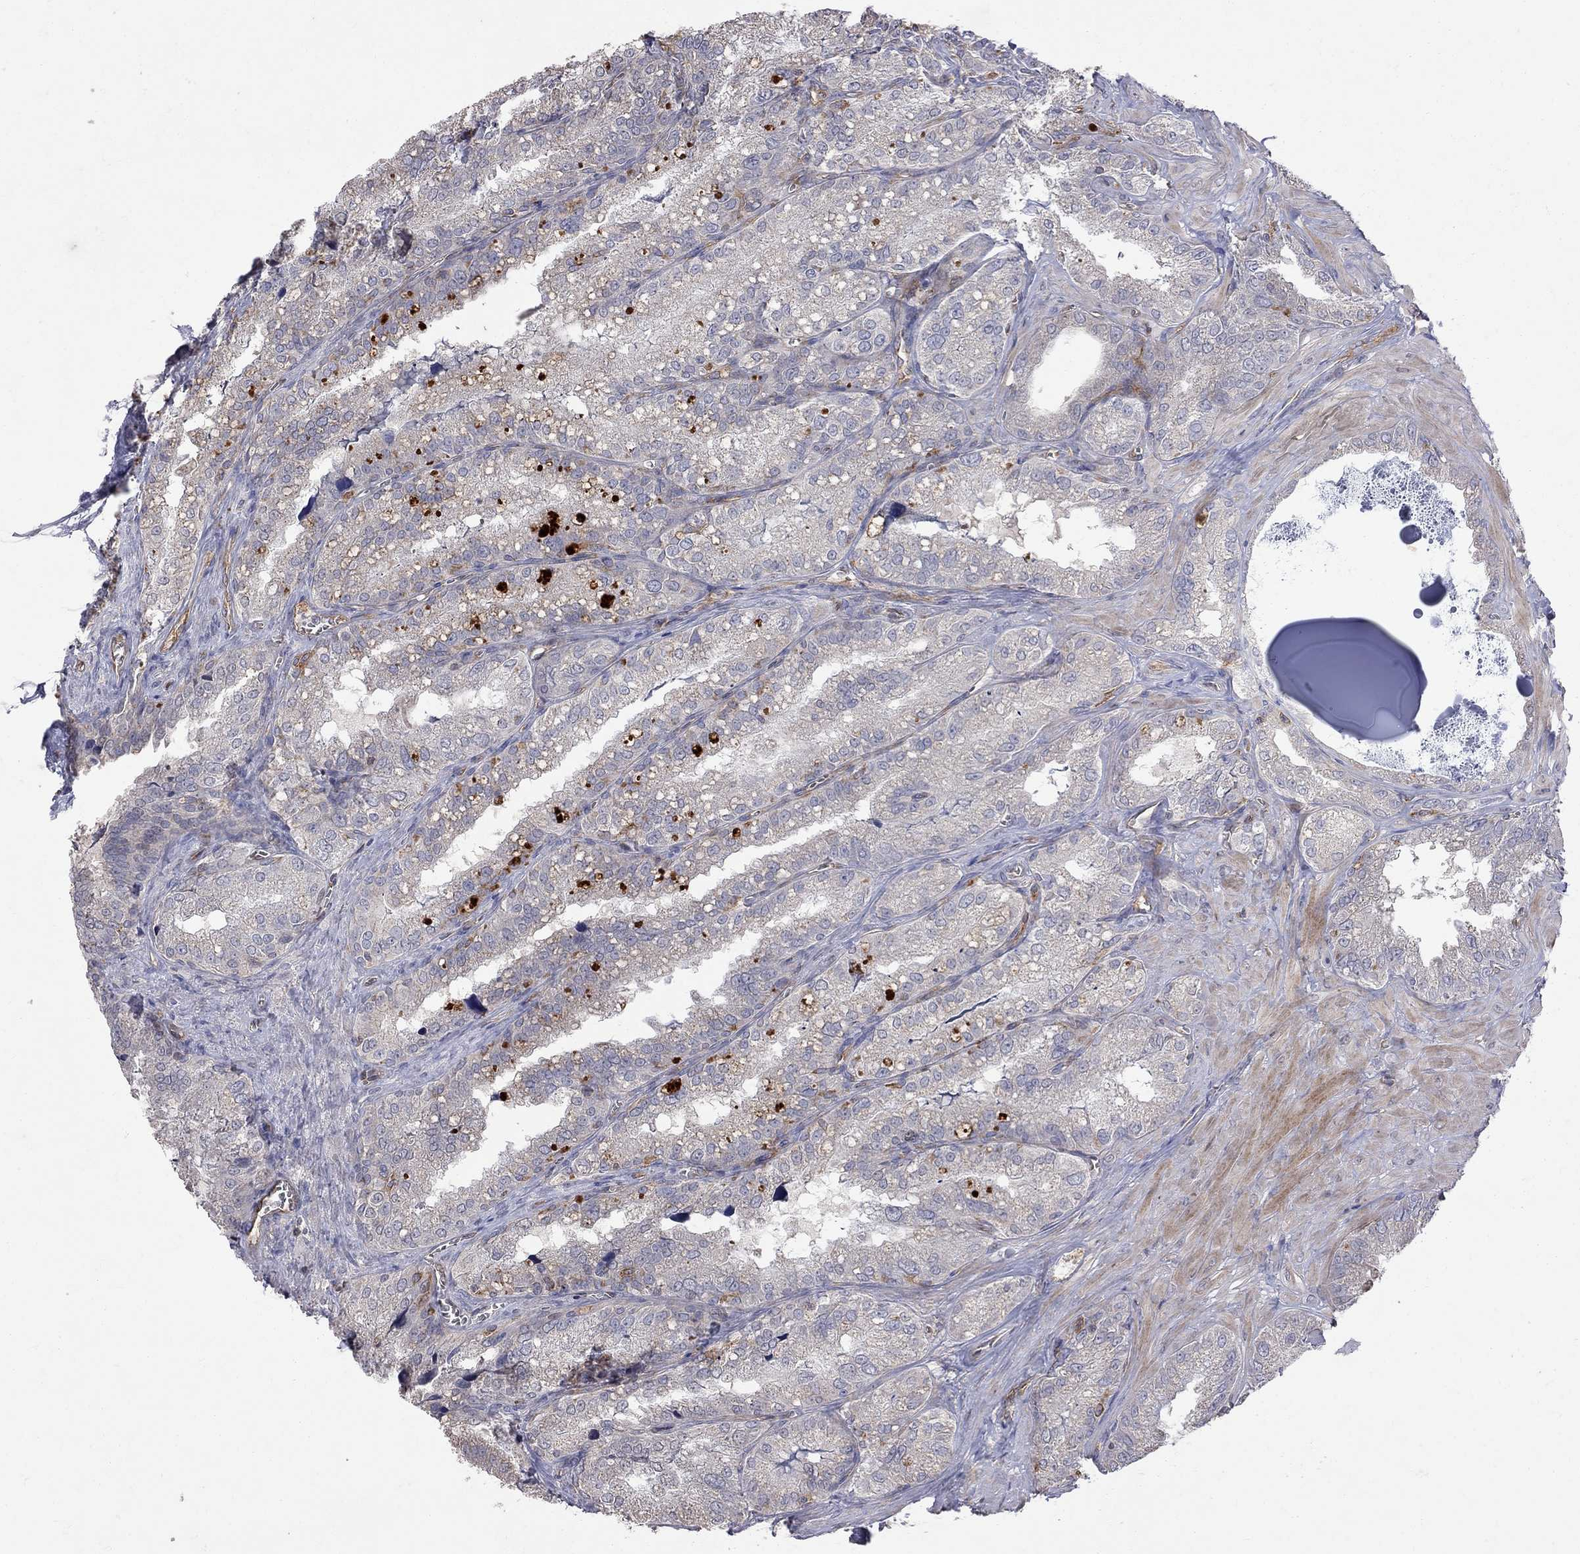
{"staining": {"intensity": "negative", "quantity": "none", "location": "none"}, "tissue": "seminal vesicle", "cell_type": "Glandular cells", "image_type": "normal", "snomed": [{"axis": "morphology", "description": "Normal tissue, NOS"}, {"axis": "topography", "description": "Seminal veicle"}], "caption": "IHC histopathology image of benign human seminal vesicle stained for a protein (brown), which demonstrates no staining in glandular cells.", "gene": "ABI3", "patient": {"sex": "male", "age": 57}}